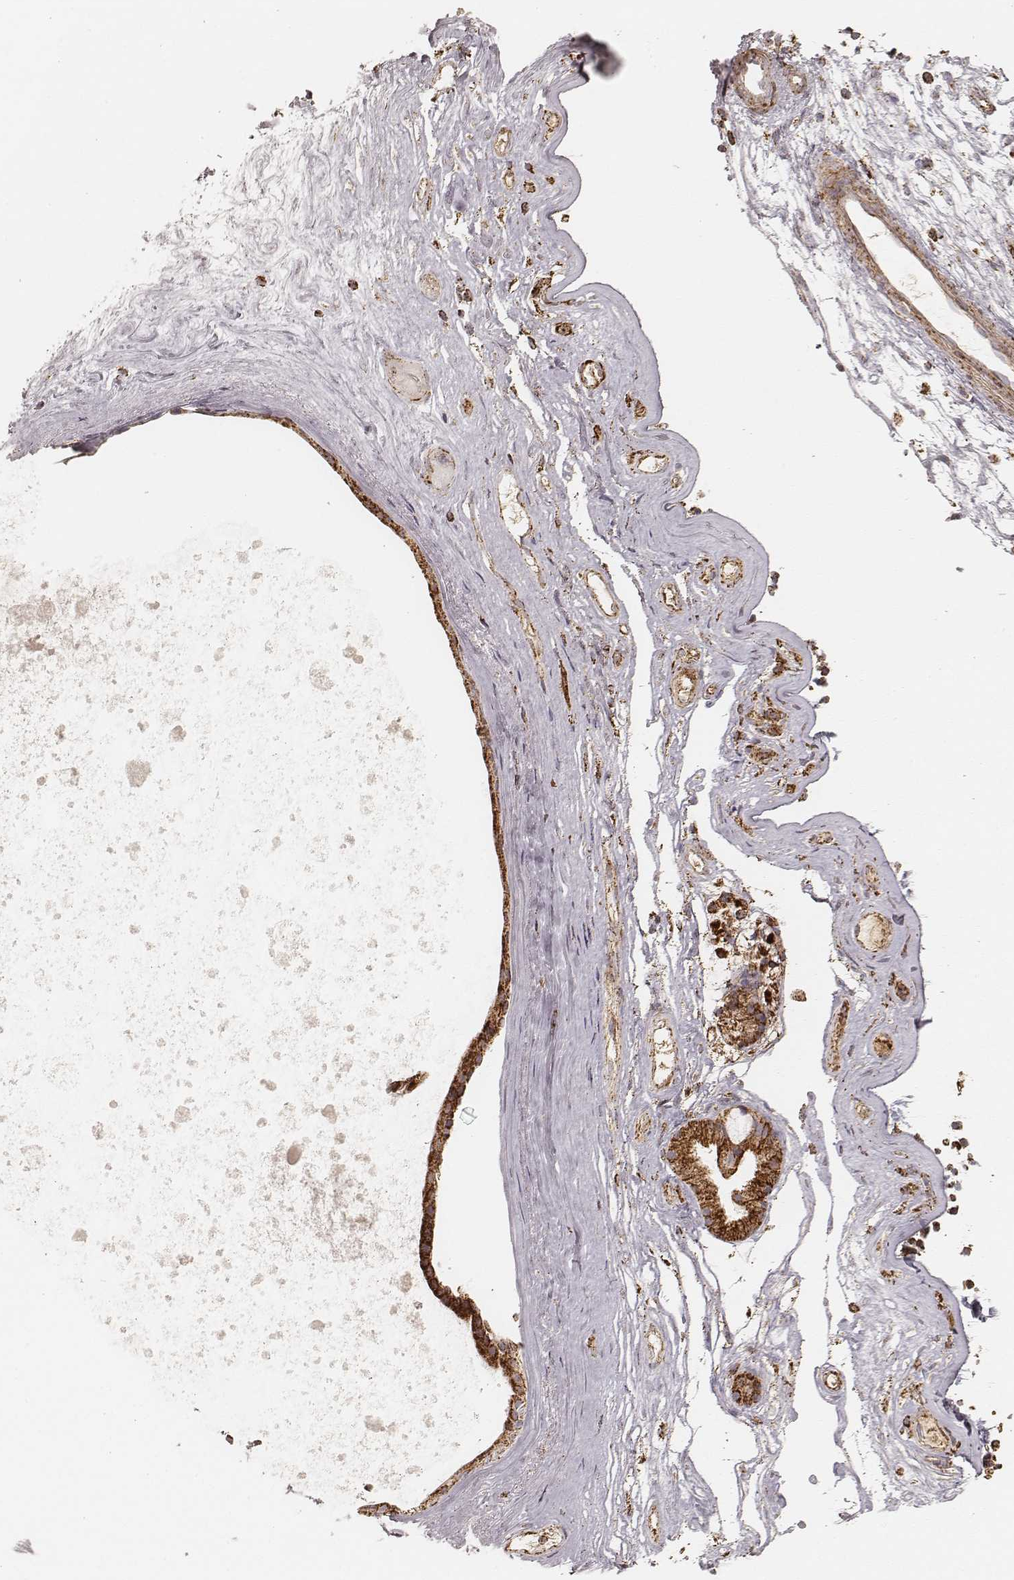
{"staining": {"intensity": "strong", "quantity": ">75%", "location": "cytoplasmic/membranous"}, "tissue": "nasopharynx", "cell_type": "Respiratory epithelial cells", "image_type": "normal", "snomed": [{"axis": "morphology", "description": "Normal tissue, NOS"}, {"axis": "topography", "description": "Nasopharynx"}], "caption": "The micrograph displays staining of benign nasopharynx, revealing strong cytoplasmic/membranous protein staining (brown color) within respiratory epithelial cells. (DAB IHC, brown staining for protein, blue staining for nuclei).", "gene": "CS", "patient": {"sex": "female", "age": 85}}